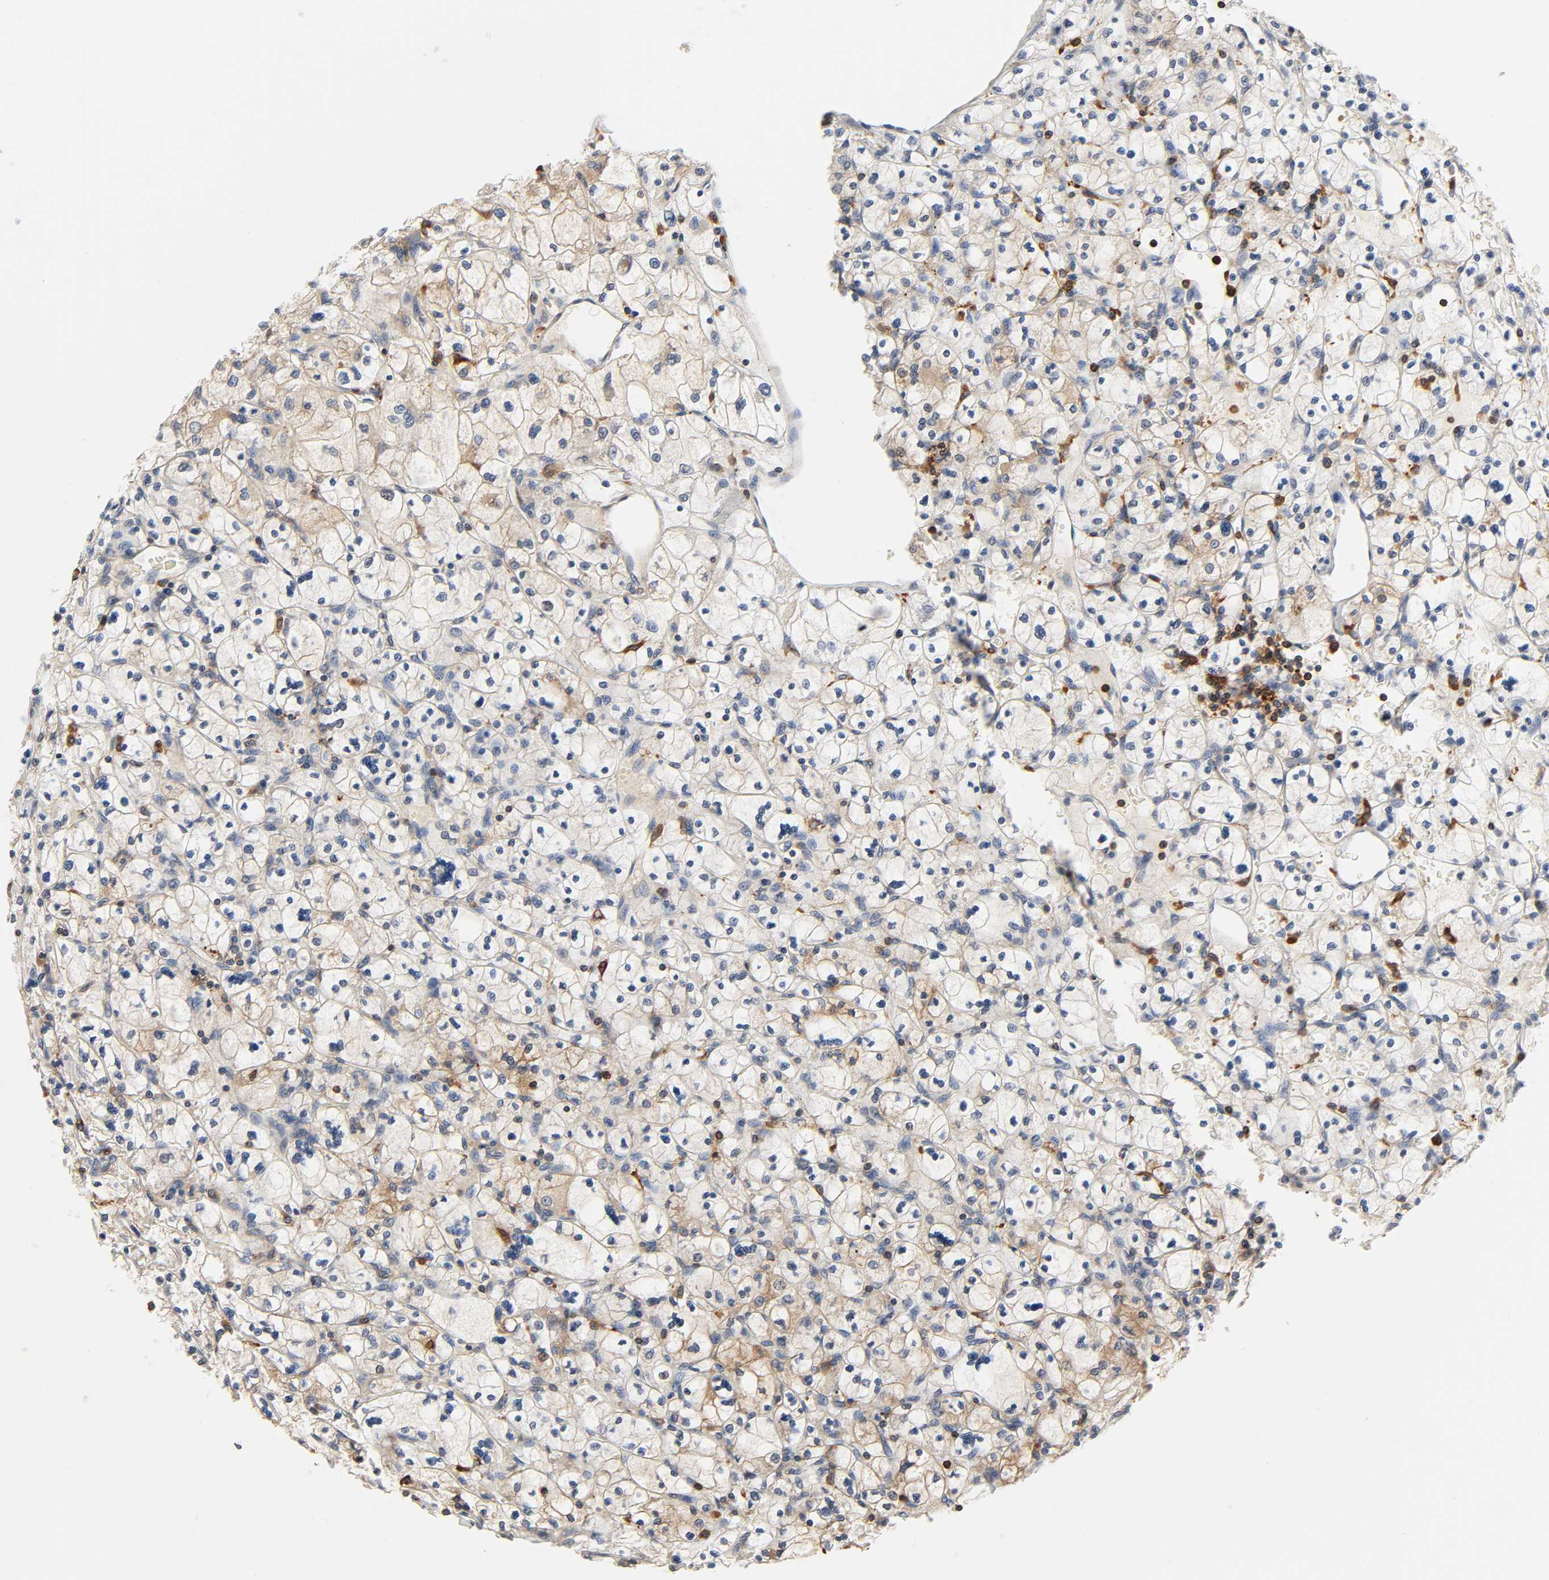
{"staining": {"intensity": "moderate", "quantity": "<25%", "location": "cytoplasmic/membranous"}, "tissue": "renal cancer", "cell_type": "Tumor cells", "image_type": "cancer", "snomed": [{"axis": "morphology", "description": "Adenocarcinoma, NOS"}, {"axis": "topography", "description": "Kidney"}], "caption": "High-magnification brightfield microscopy of adenocarcinoma (renal) stained with DAB (brown) and counterstained with hematoxylin (blue). tumor cells exhibit moderate cytoplasmic/membranous positivity is seen in approximately<25% of cells.", "gene": "BIN1", "patient": {"sex": "female", "age": 83}}